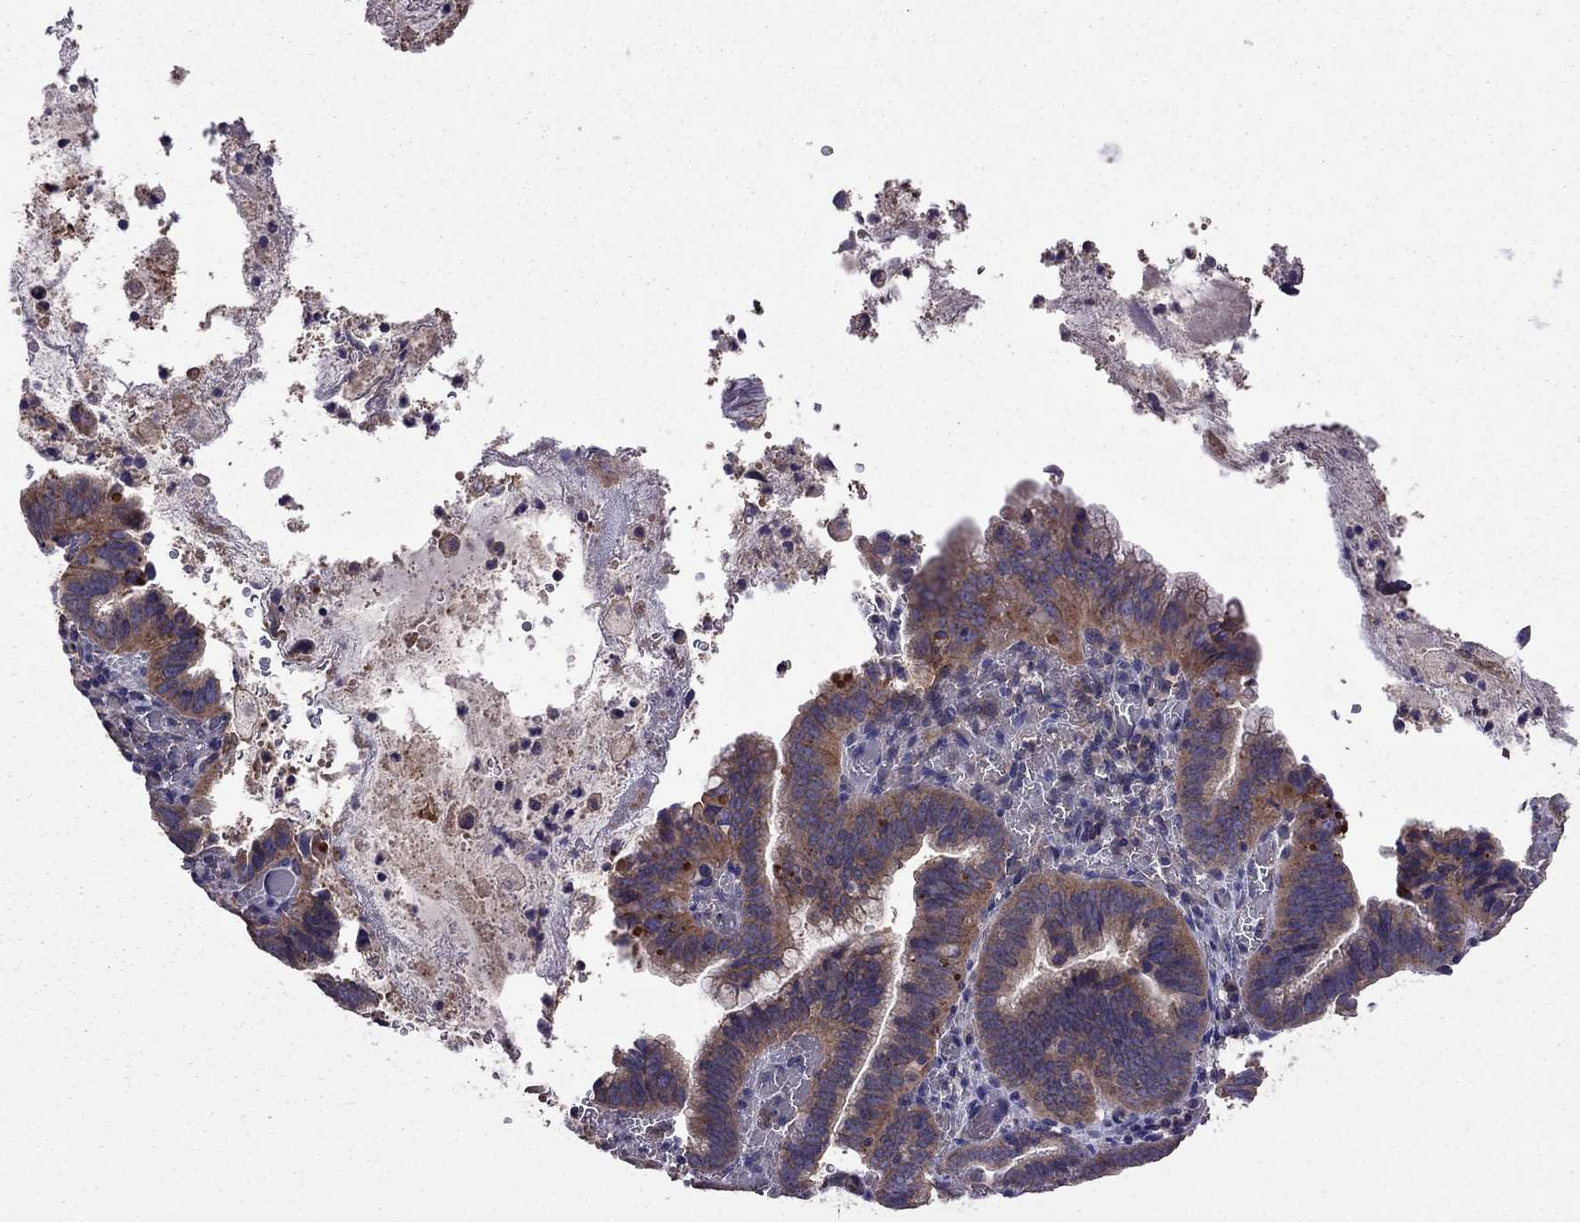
{"staining": {"intensity": "moderate", "quantity": "25%-75%", "location": "cytoplasmic/membranous"}, "tissue": "cervical cancer", "cell_type": "Tumor cells", "image_type": "cancer", "snomed": [{"axis": "morphology", "description": "Adenocarcinoma, NOS"}, {"axis": "topography", "description": "Cervix"}], "caption": "DAB immunohistochemical staining of cervical adenocarcinoma exhibits moderate cytoplasmic/membranous protein staining in approximately 25%-75% of tumor cells.", "gene": "ITGB1", "patient": {"sex": "female", "age": 61}}